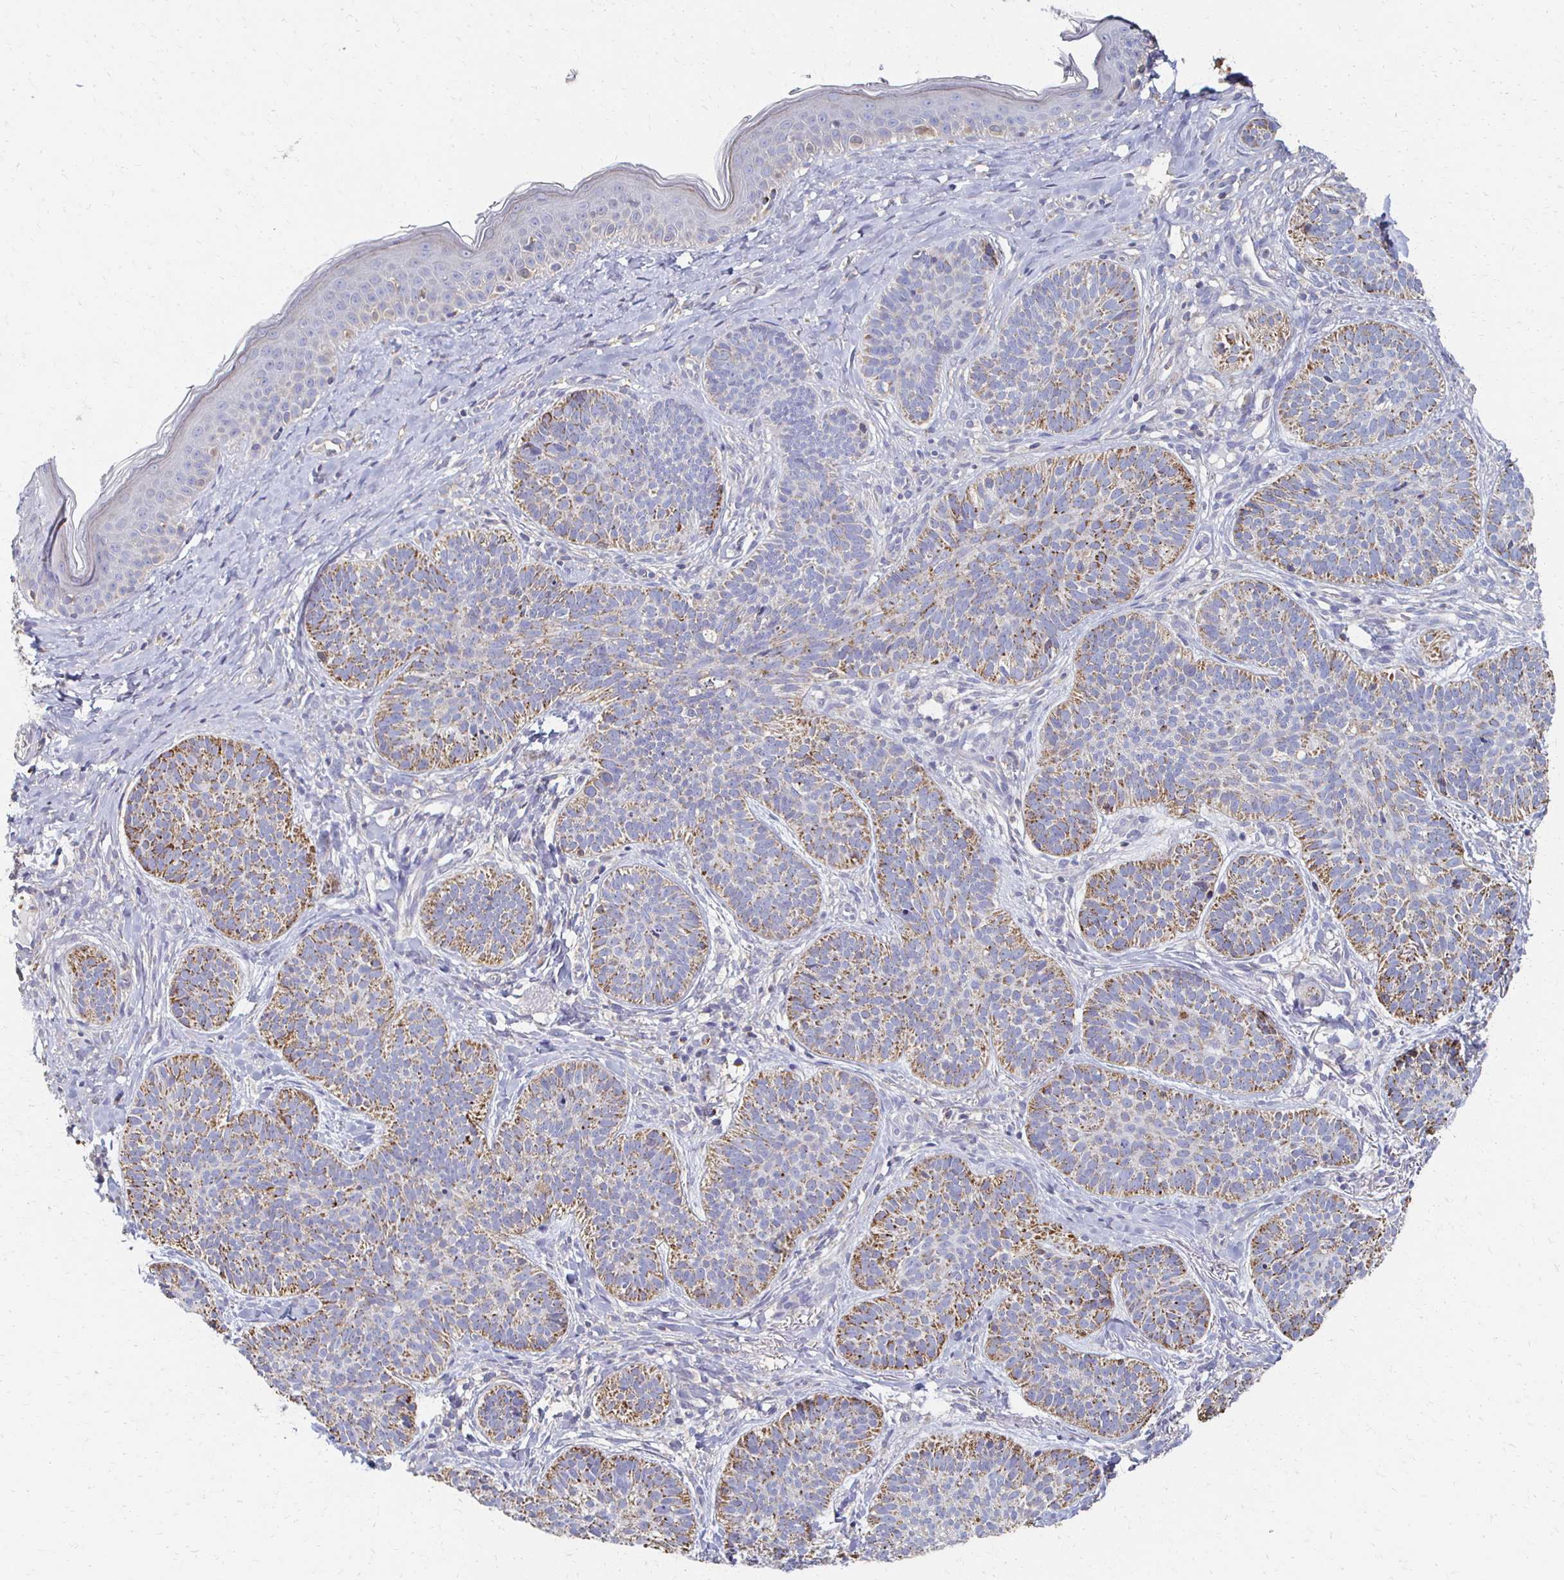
{"staining": {"intensity": "moderate", "quantity": "25%-75%", "location": "cytoplasmic/membranous"}, "tissue": "skin cancer", "cell_type": "Tumor cells", "image_type": "cancer", "snomed": [{"axis": "morphology", "description": "Basal cell carcinoma"}, {"axis": "topography", "description": "Skin"}], "caption": "This photomicrograph reveals immunohistochemistry (IHC) staining of human skin basal cell carcinoma, with medium moderate cytoplasmic/membranous positivity in approximately 25%-75% of tumor cells.", "gene": "CX3CR1", "patient": {"sex": "male", "age": 54}}